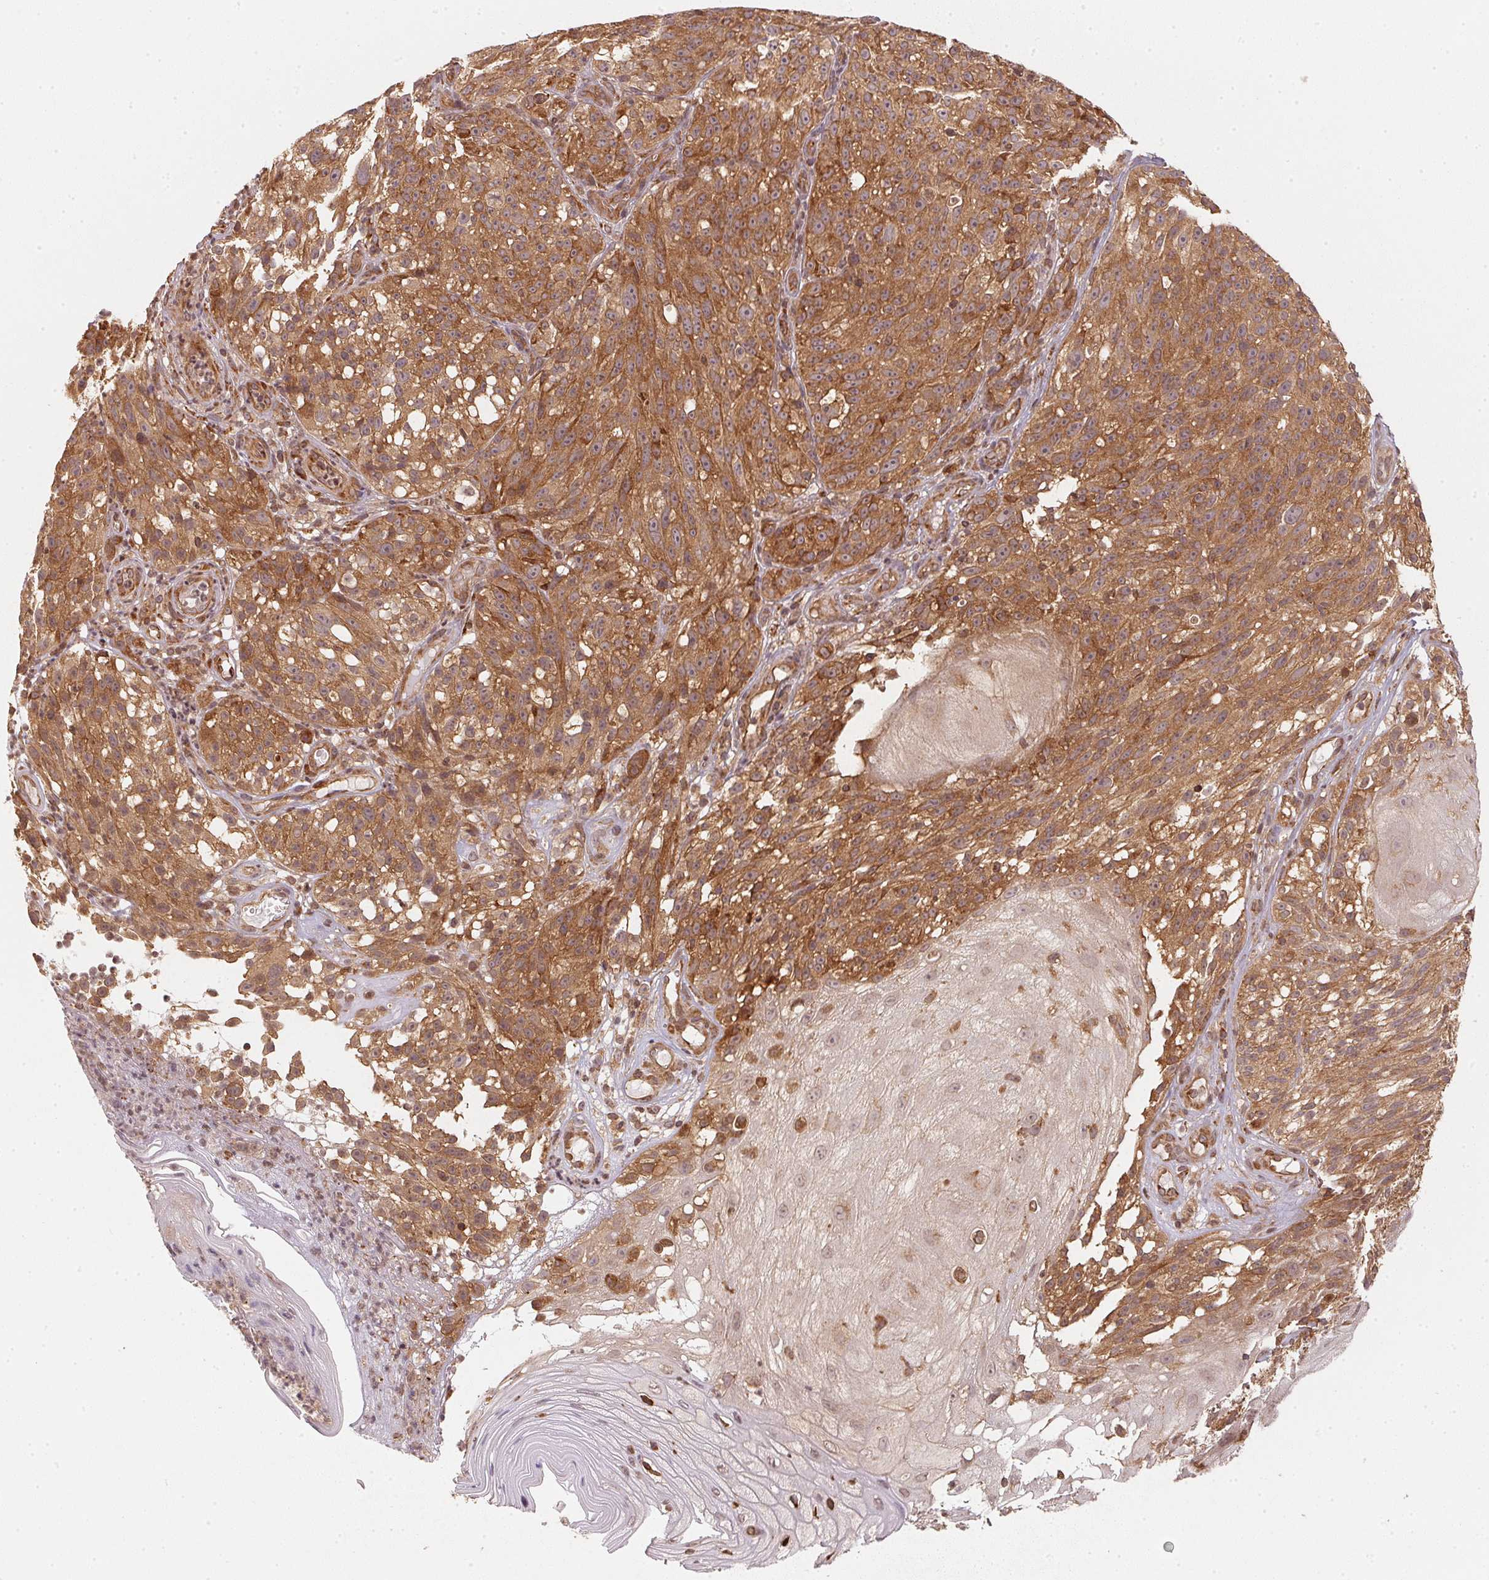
{"staining": {"intensity": "moderate", "quantity": ">75%", "location": "cytoplasmic/membranous"}, "tissue": "melanoma", "cell_type": "Tumor cells", "image_type": "cancer", "snomed": [{"axis": "morphology", "description": "Malignant melanoma, NOS"}, {"axis": "topography", "description": "Skin"}], "caption": "Immunohistochemistry micrograph of neoplastic tissue: melanoma stained using immunohistochemistry (IHC) exhibits medium levels of moderate protein expression localized specifically in the cytoplasmic/membranous of tumor cells, appearing as a cytoplasmic/membranous brown color.", "gene": "STRN4", "patient": {"sex": "female", "age": 85}}